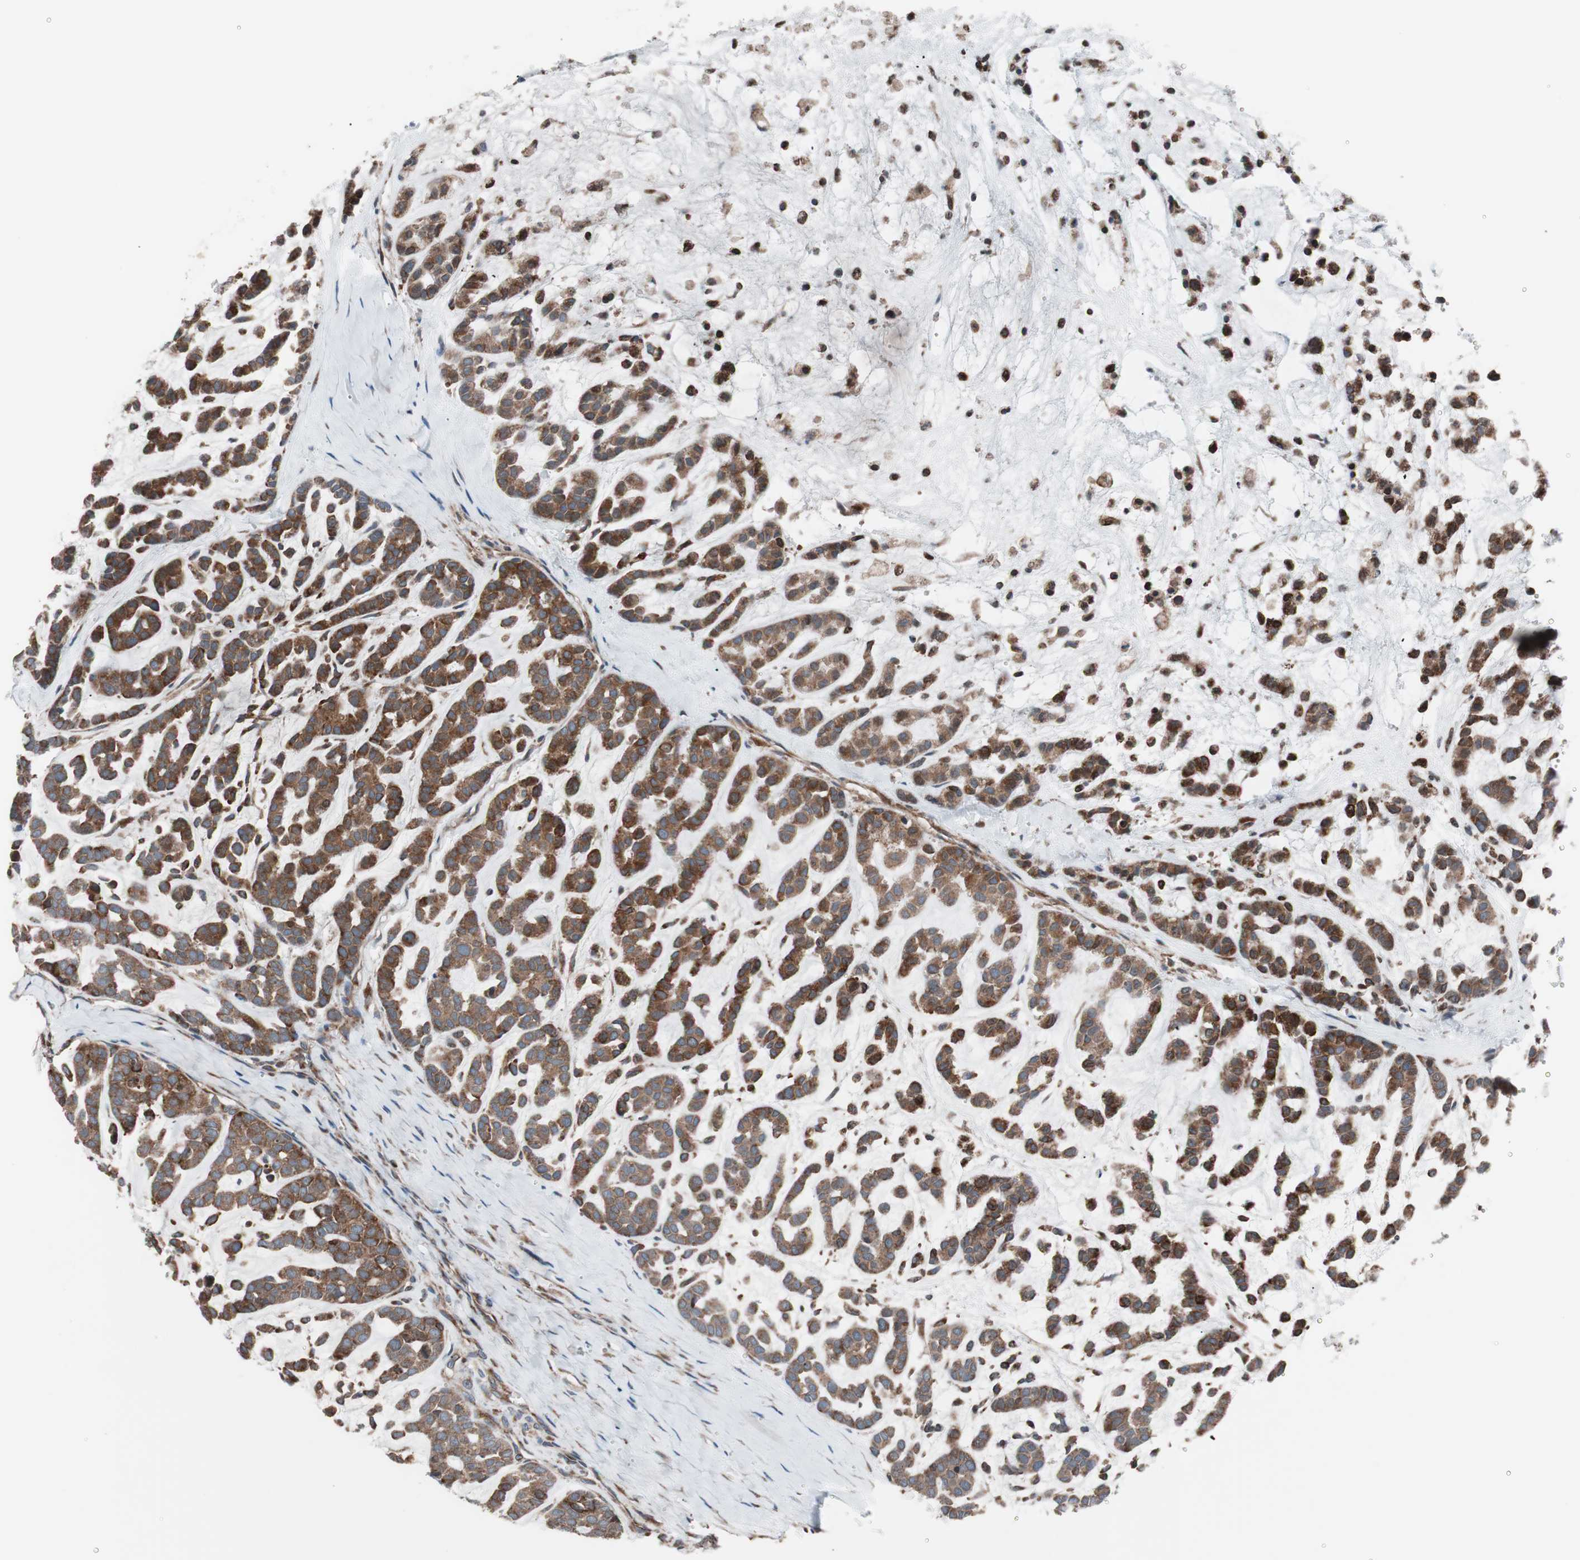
{"staining": {"intensity": "strong", "quantity": ">75%", "location": "cytoplasmic/membranous"}, "tissue": "head and neck cancer", "cell_type": "Tumor cells", "image_type": "cancer", "snomed": [{"axis": "morphology", "description": "Adenocarcinoma, NOS"}, {"axis": "morphology", "description": "Adenoma, NOS"}, {"axis": "topography", "description": "Head-Neck"}], "caption": "Immunohistochemical staining of head and neck adenoma exhibits high levels of strong cytoplasmic/membranous positivity in about >75% of tumor cells.", "gene": "SEC31A", "patient": {"sex": "female", "age": 55}}